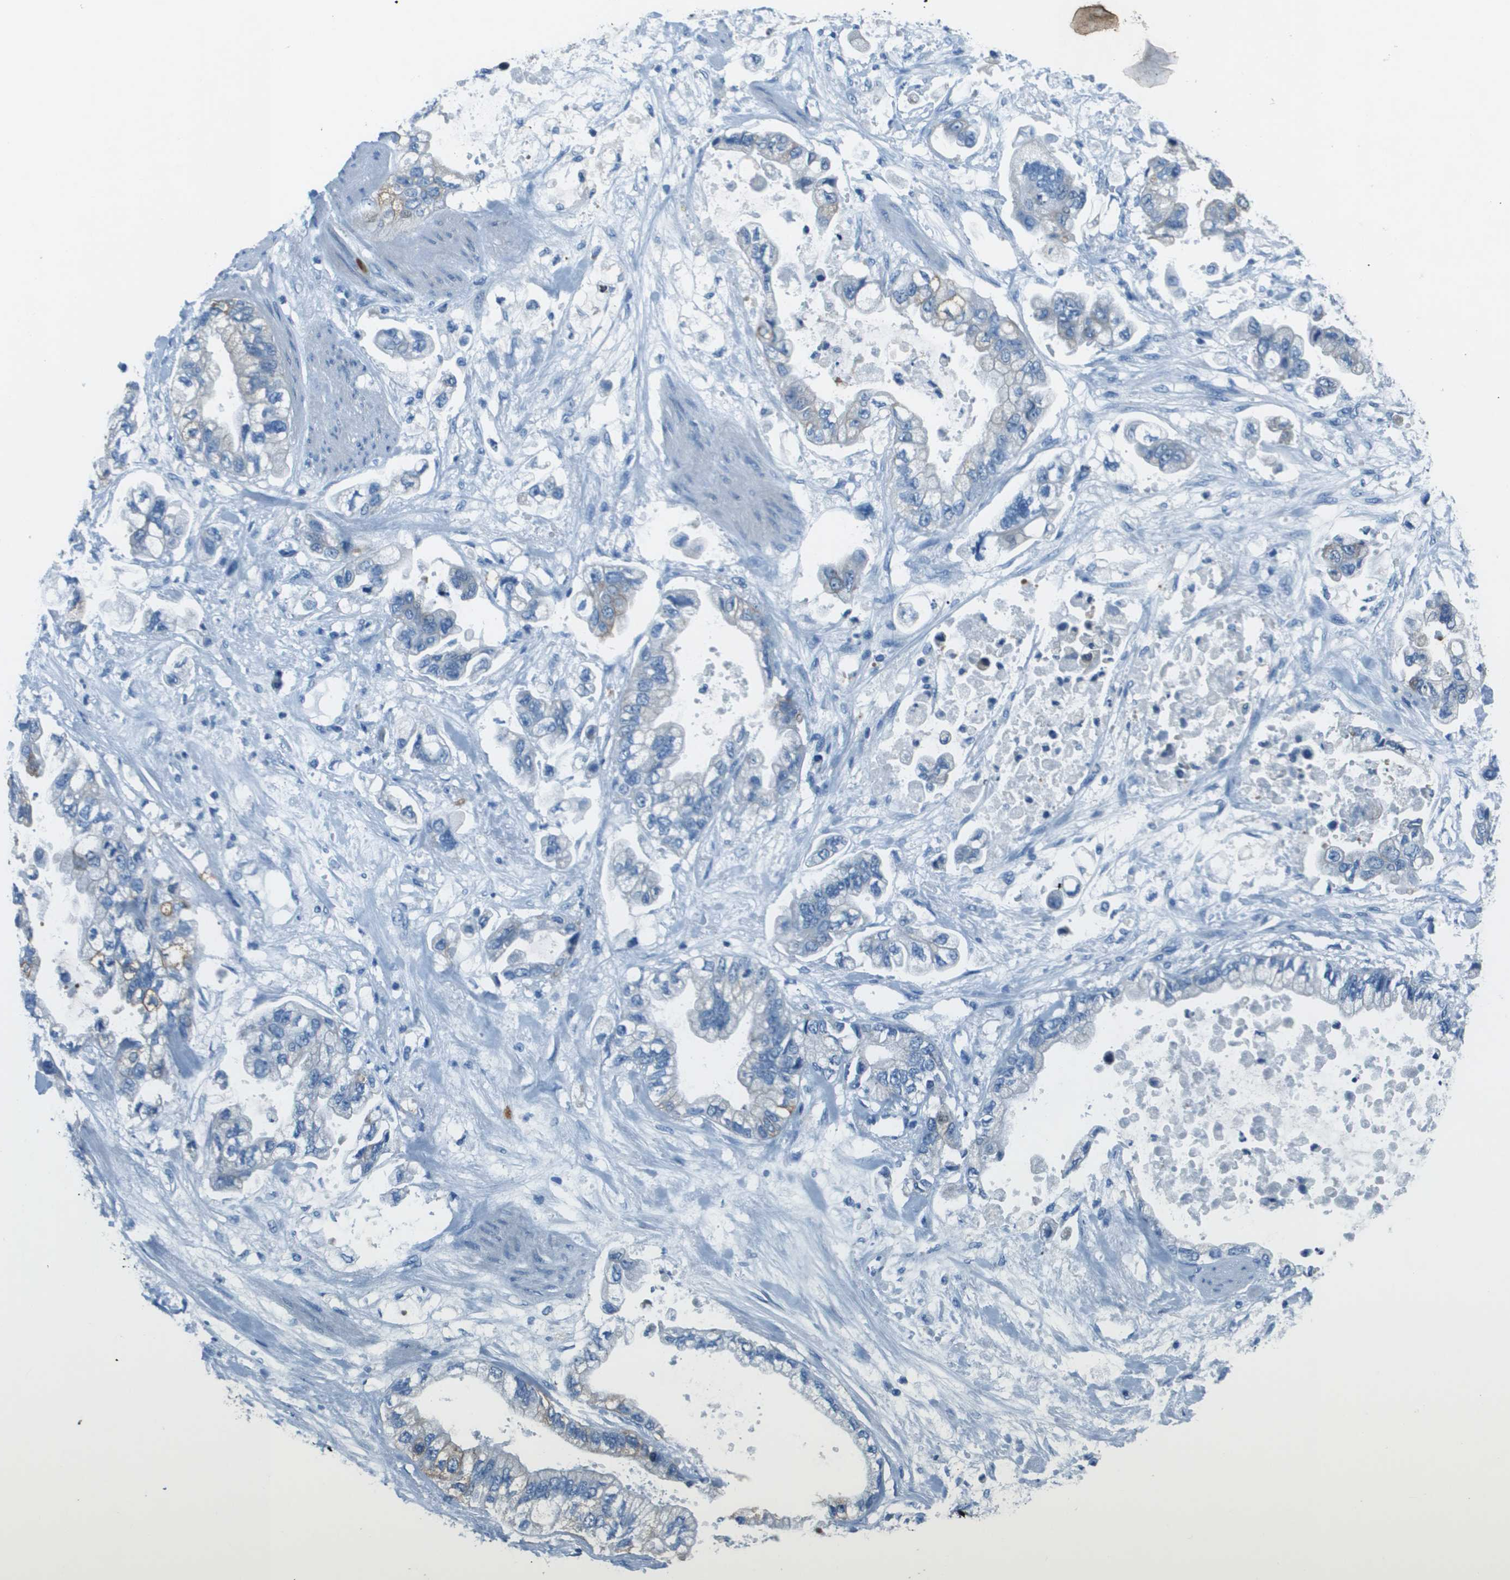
{"staining": {"intensity": "moderate", "quantity": "<25%", "location": "cytoplasmic/membranous"}, "tissue": "stomach cancer", "cell_type": "Tumor cells", "image_type": "cancer", "snomed": [{"axis": "morphology", "description": "Normal tissue, NOS"}, {"axis": "morphology", "description": "Adenocarcinoma, NOS"}, {"axis": "topography", "description": "Stomach"}], "caption": "This is an image of immunohistochemistry (IHC) staining of stomach adenocarcinoma, which shows moderate staining in the cytoplasmic/membranous of tumor cells.", "gene": "SLC16A10", "patient": {"sex": "male", "age": 62}}